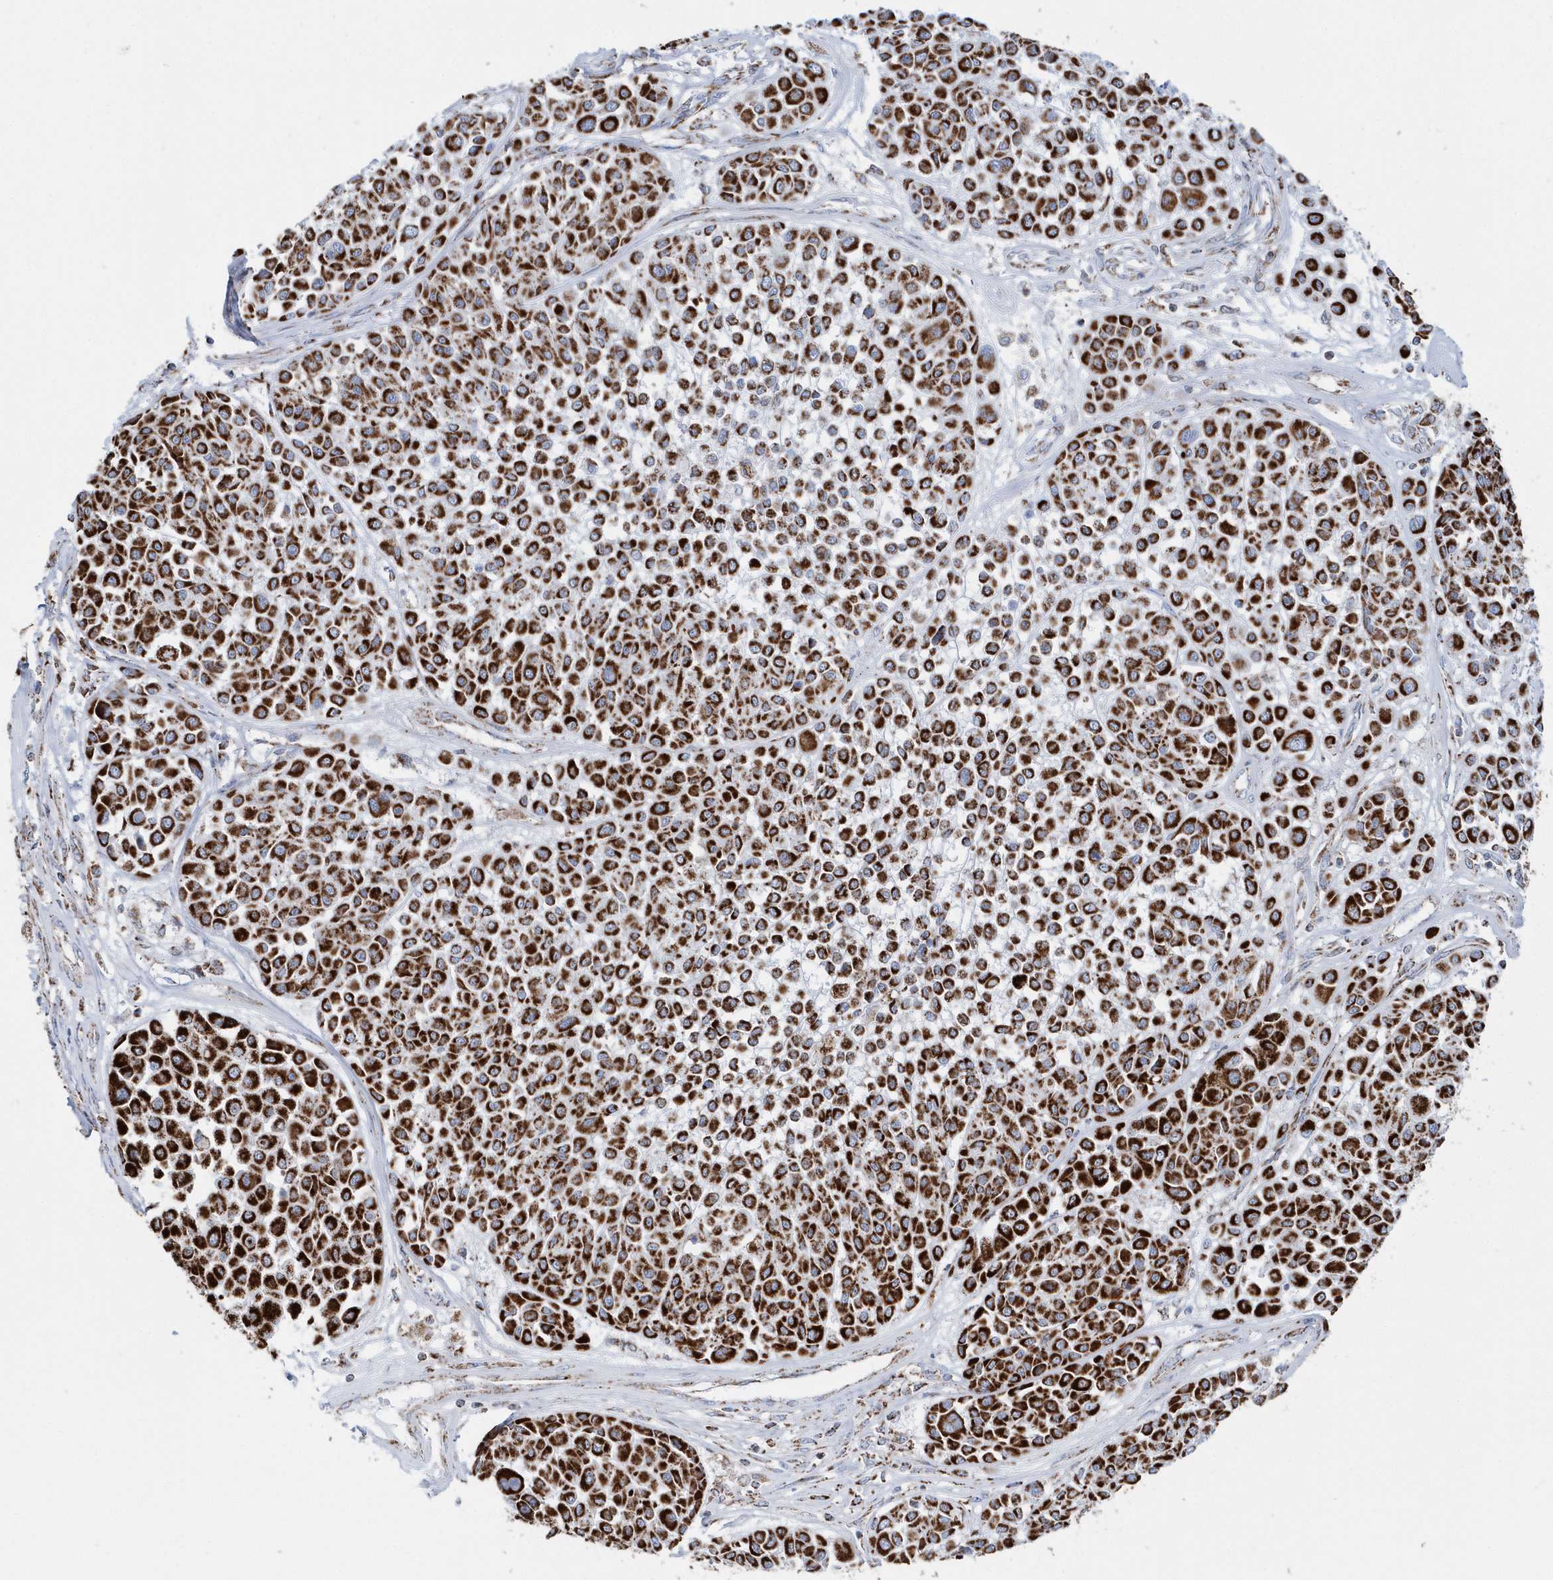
{"staining": {"intensity": "strong", "quantity": ">75%", "location": "cytoplasmic/membranous"}, "tissue": "melanoma", "cell_type": "Tumor cells", "image_type": "cancer", "snomed": [{"axis": "morphology", "description": "Malignant melanoma, Metastatic site"}, {"axis": "topography", "description": "Soft tissue"}], "caption": "IHC (DAB) staining of malignant melanoma (metastatic site) displays strong cytoplasmic/membranous protein expression in approximately >75% of tumor cells.", "gene": "TMCO6", "patient": {"sex": "male", "age": 41}}